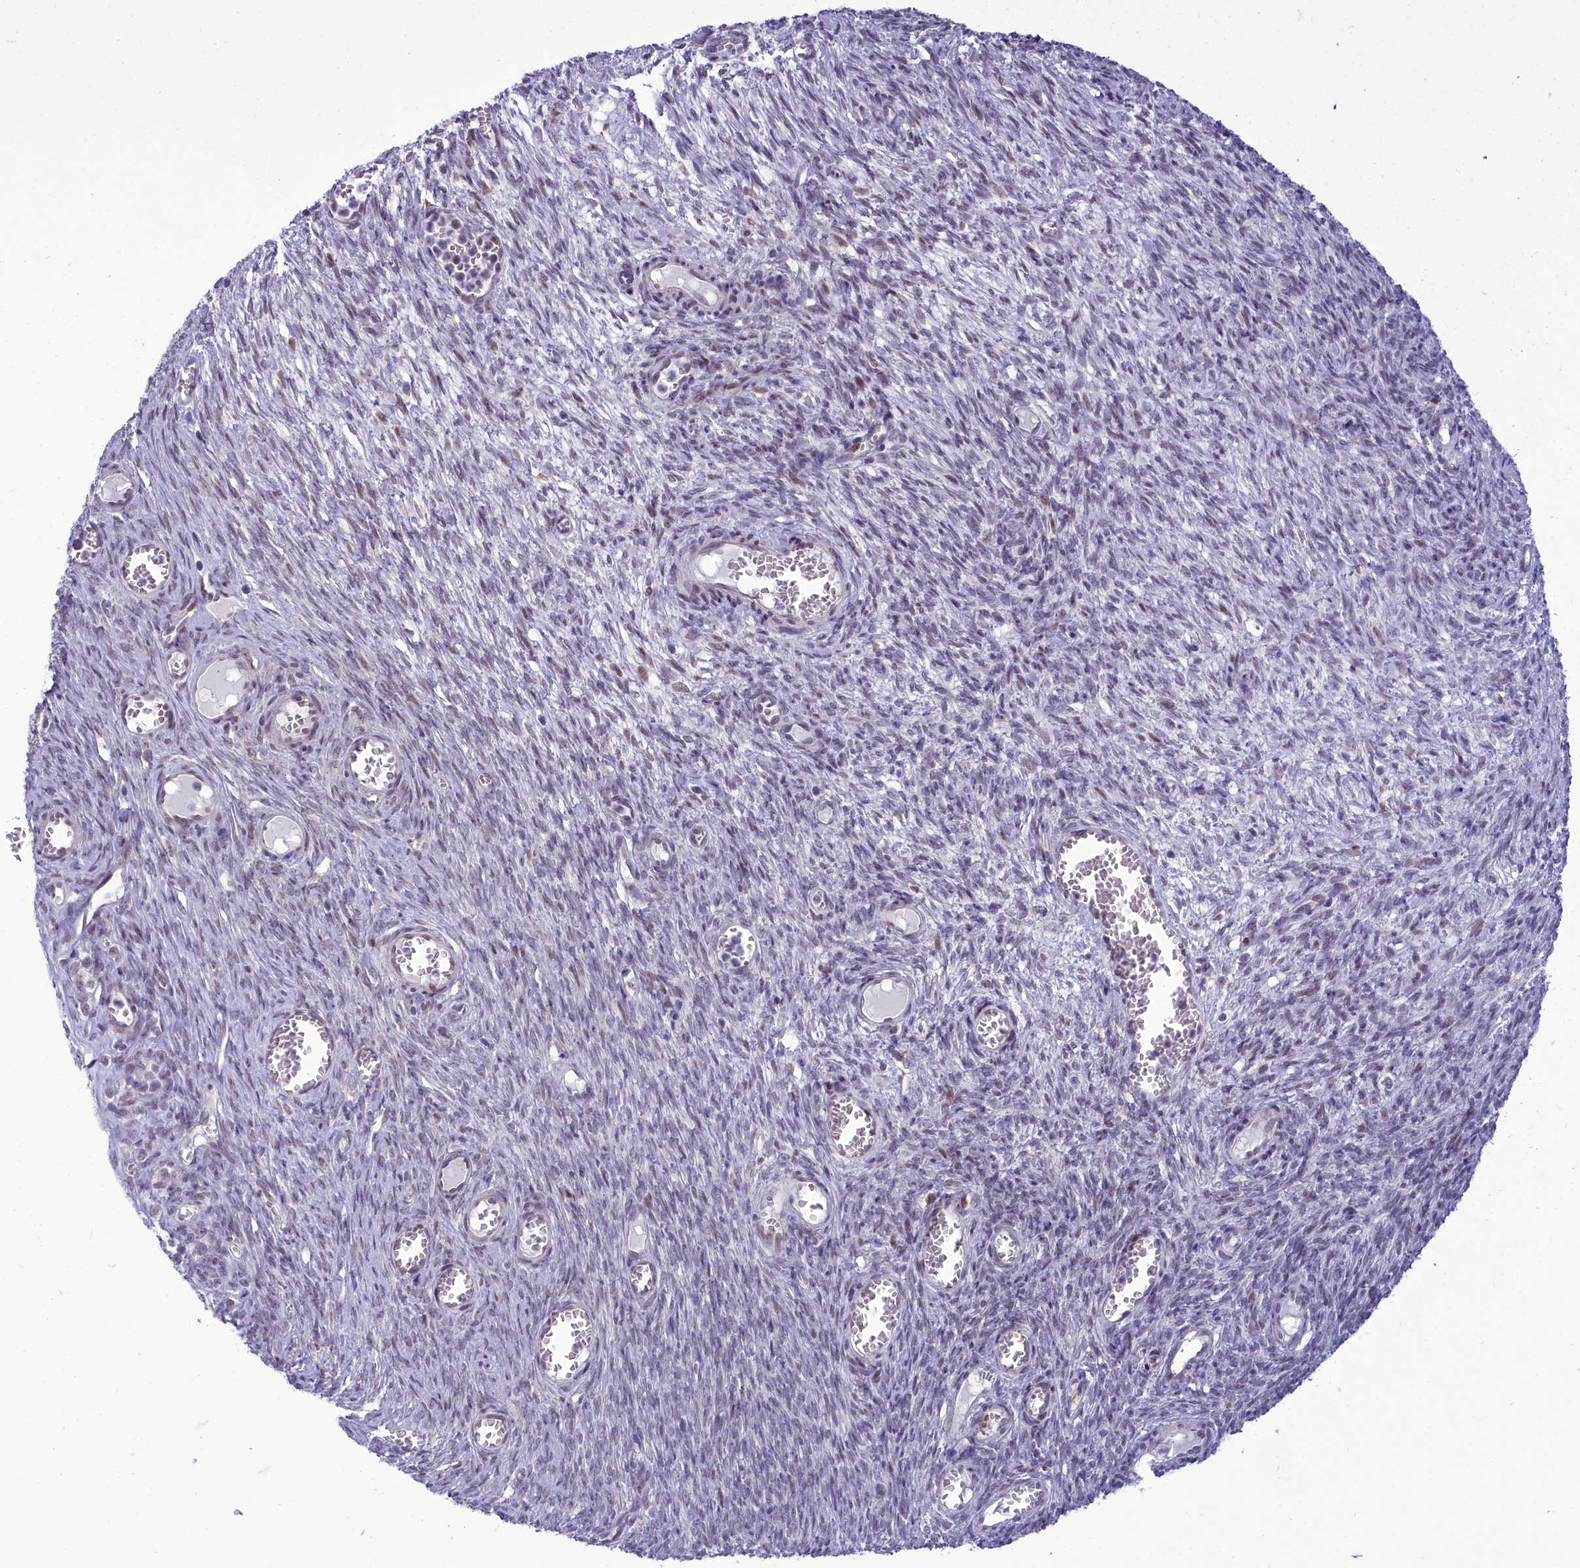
{"staining": {"intensity": "weak", "quantity": ">75%", "location": "cytoplasmic/membranous,nuclear"}, "tissue": "ovary", "cell_type": "Follicle cells", "image_type": "normal", "snomed": [{"axis": "morphology", "description": "Normal tissue, NOS"}, {"axis": "topography", "description": "Ovary"}], "caption": "About >75% of follicle cells in normal human ovary demonstrate weak cytoplasmic/membranous,nuclear protein staining as visualized by brown immunohistochemical staining.", "gene": "CEACAM19", "patient": {"sex": "female", "age": 44}}